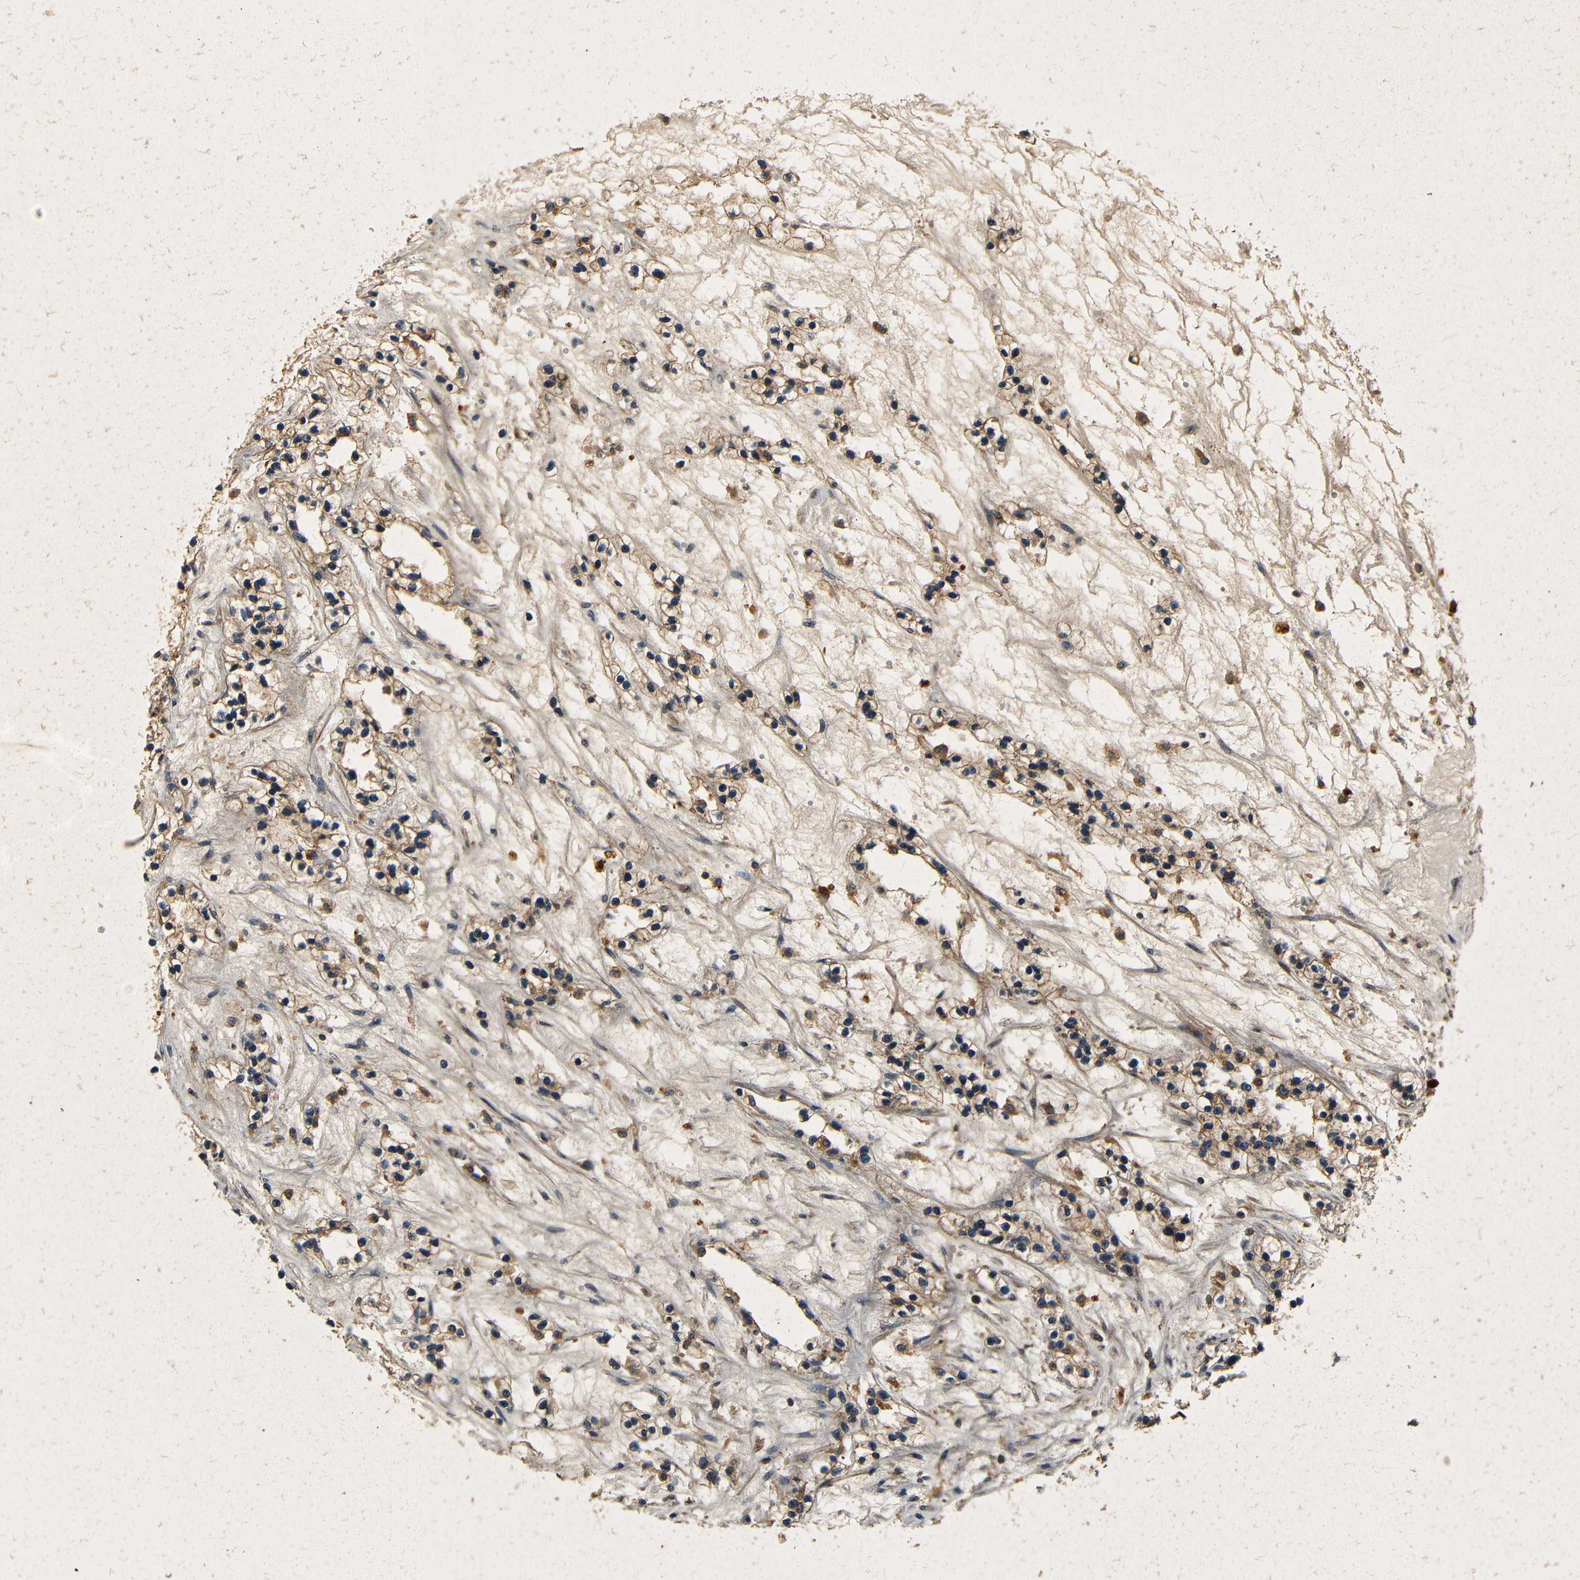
{"staining": {"intensity": "moderate", "quantity": ">75%", "location": "cytoplasmic/membranous"}, "tissue": "renal cancer", "cell_type": "Tumor cells", "image_type": "cancer", "snomed": [{"axis": "morphology", "description": "Adenocarcinoma, NOS"}, {"axis": "topography", "description": "Kidney"}], "caption": "The image demonstrates staining of adenocarcinoma (renal), revealing moderate cytoplasmic/membranous protein expression (brown color) within tumor cells.", "gene": "MTX1", "patient": {"sex": "female", "age": 57}}